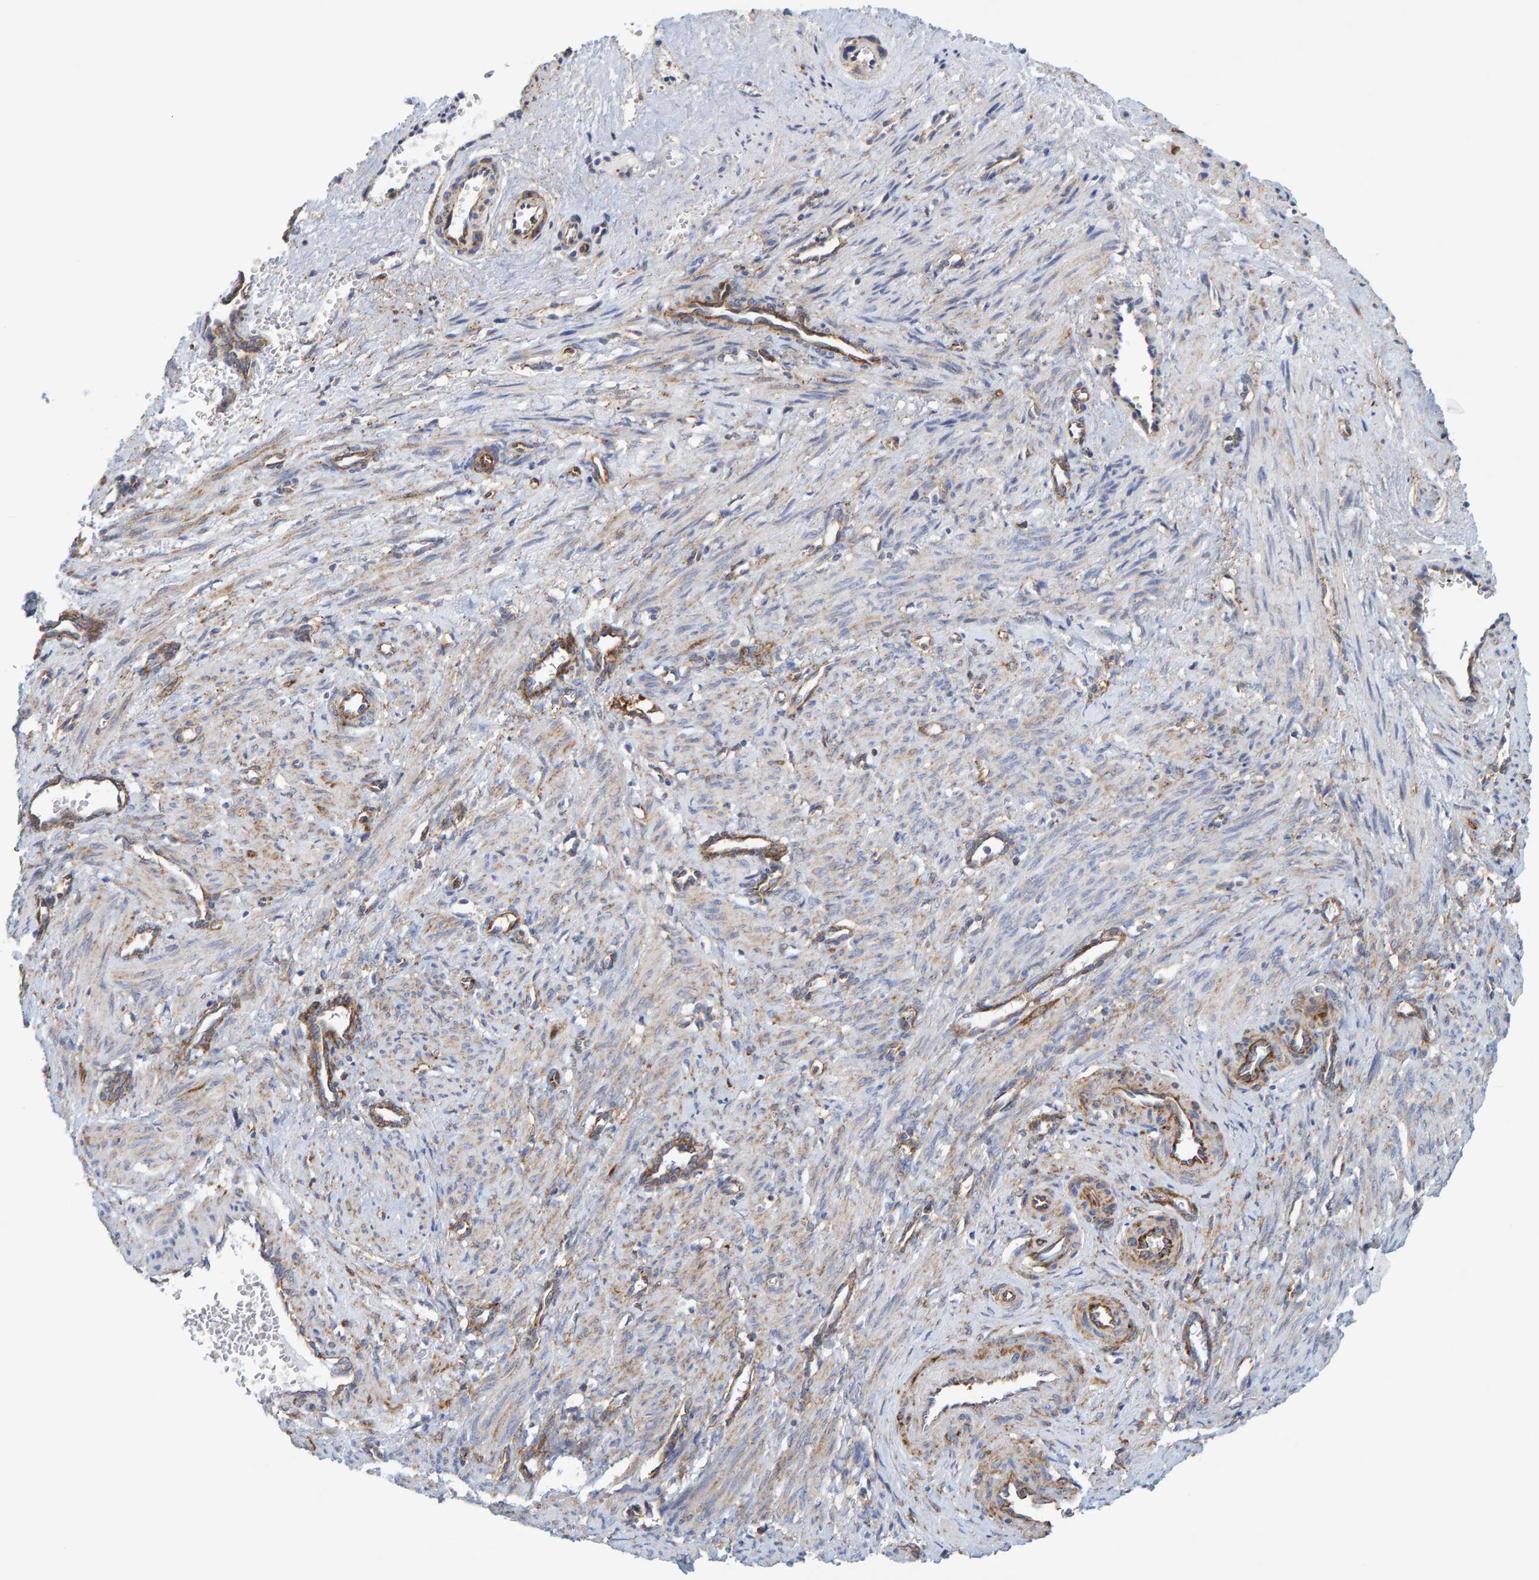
{"staining": {"intensity": "negative", "quantity": "none", "location": "none"}, "tissue": "smooth muscle", "cell_type": "Smooth muscle cells", "image_type": "normal", "snomed": [{"axis": "morphology", "description": "Normal tissue, NOS"}, {"axis": "topography", "description": "Endometrium"}], "caption": "Smooth muscle cells are negative for brown protein staining in normal smooth muscle. Brightfield microscopy of immunohistochemistry stained with DAB (3,3'-diaminobenzidine) (brown) and hematoxylin (blue), captured at high magnification.", "gene": "MVP", "patient": {"sex": "female", "age": 33}}